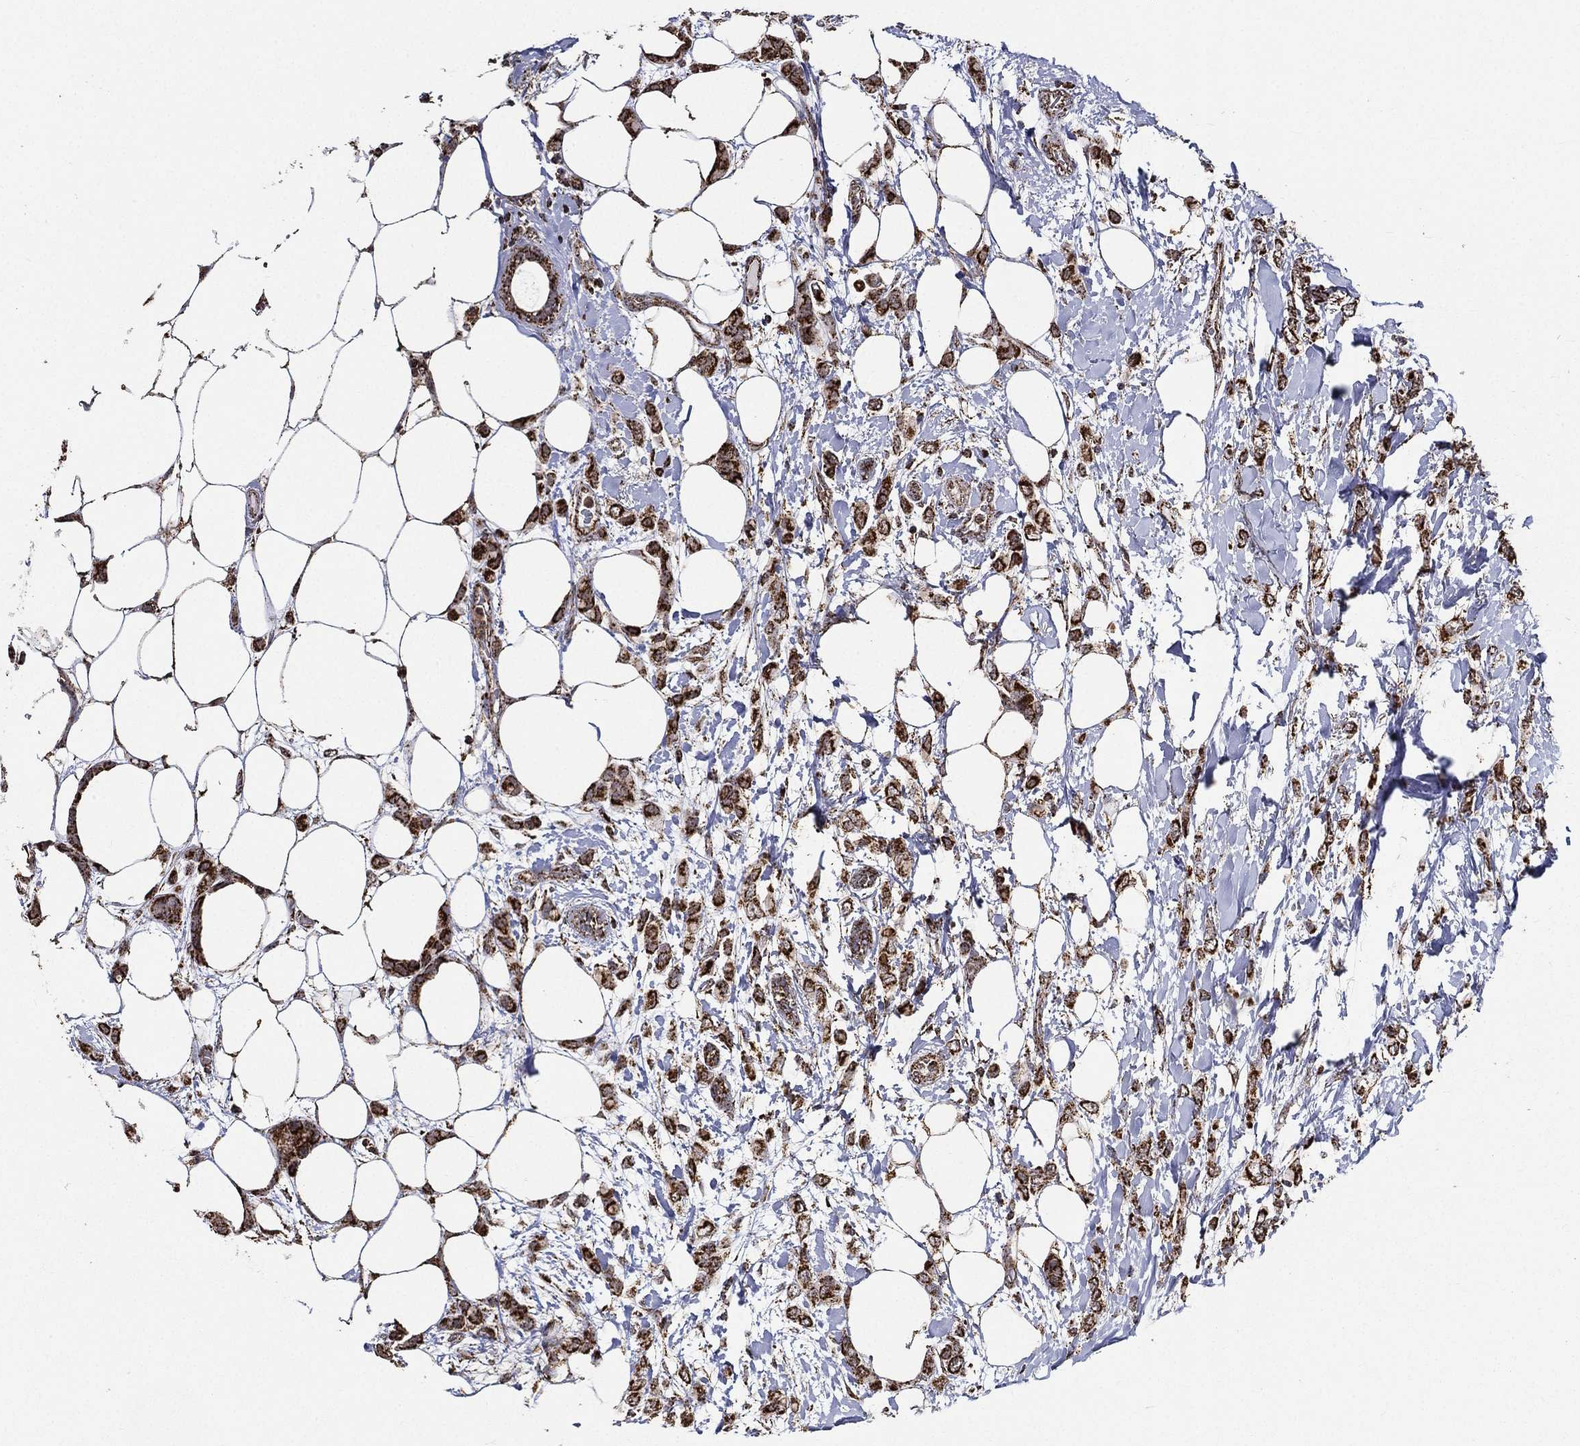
{"staining": {"intensity": "strong", "quantity": ">75%", "location": "cytoplasmic/membranous"}, "tissue": "breast cancer", "cell_type": "Tumor cells", "image_type": "cancer", "snomed": [{"axis": "morphology", "description": "Lobular carcinoma"}, {"axis": "topography", "description": "Breast"}], "caption": "About >75% of tumor cells in lobular carcinoma (breast) demonstrate strong cytoplasmic/membranous protein staining as visualized by brown immunohistochemical staining.", "gene": "NDUFAB1", "patient": {"sex": "female", "age": 66}}